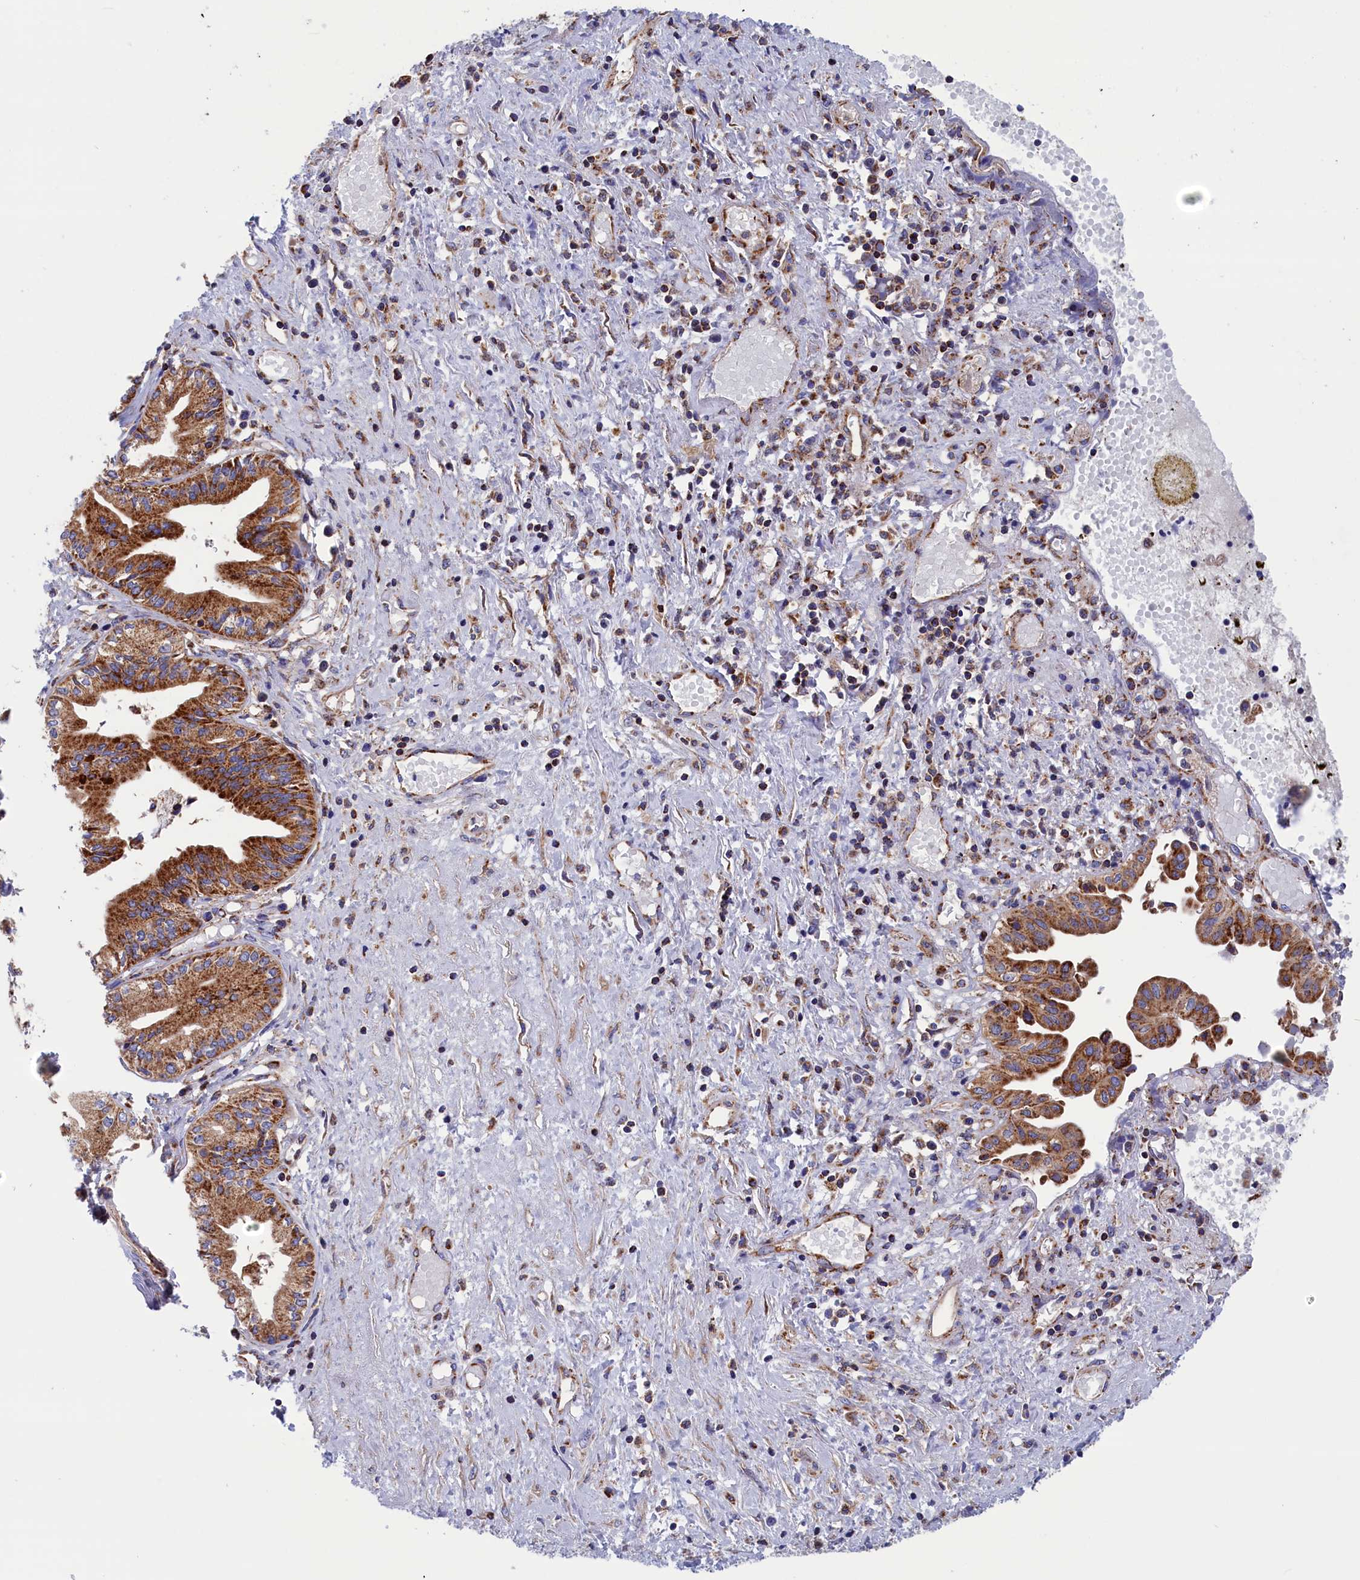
{"staining": {"intensity": "strong", "quantity": "25%-75%", "location": "cytoplasmic/membranous"}, "tissue": "pancreatic cancer", "cell_type": "Tumor cells", "image_type": "cancer", "snomed": [{"axis": "morphology", "description": "Adenocarcinoma, NOS"}, {"axis": "topography", "description": "Pancreas"}], "caption": "Adenocarcinoma (pancreatic) stained for a protein demonstrates strong cytoplasmic/membranous positivity in tumor cells.", "gene": "WDR83", "patient": {"sex": "female", "age": 50}}